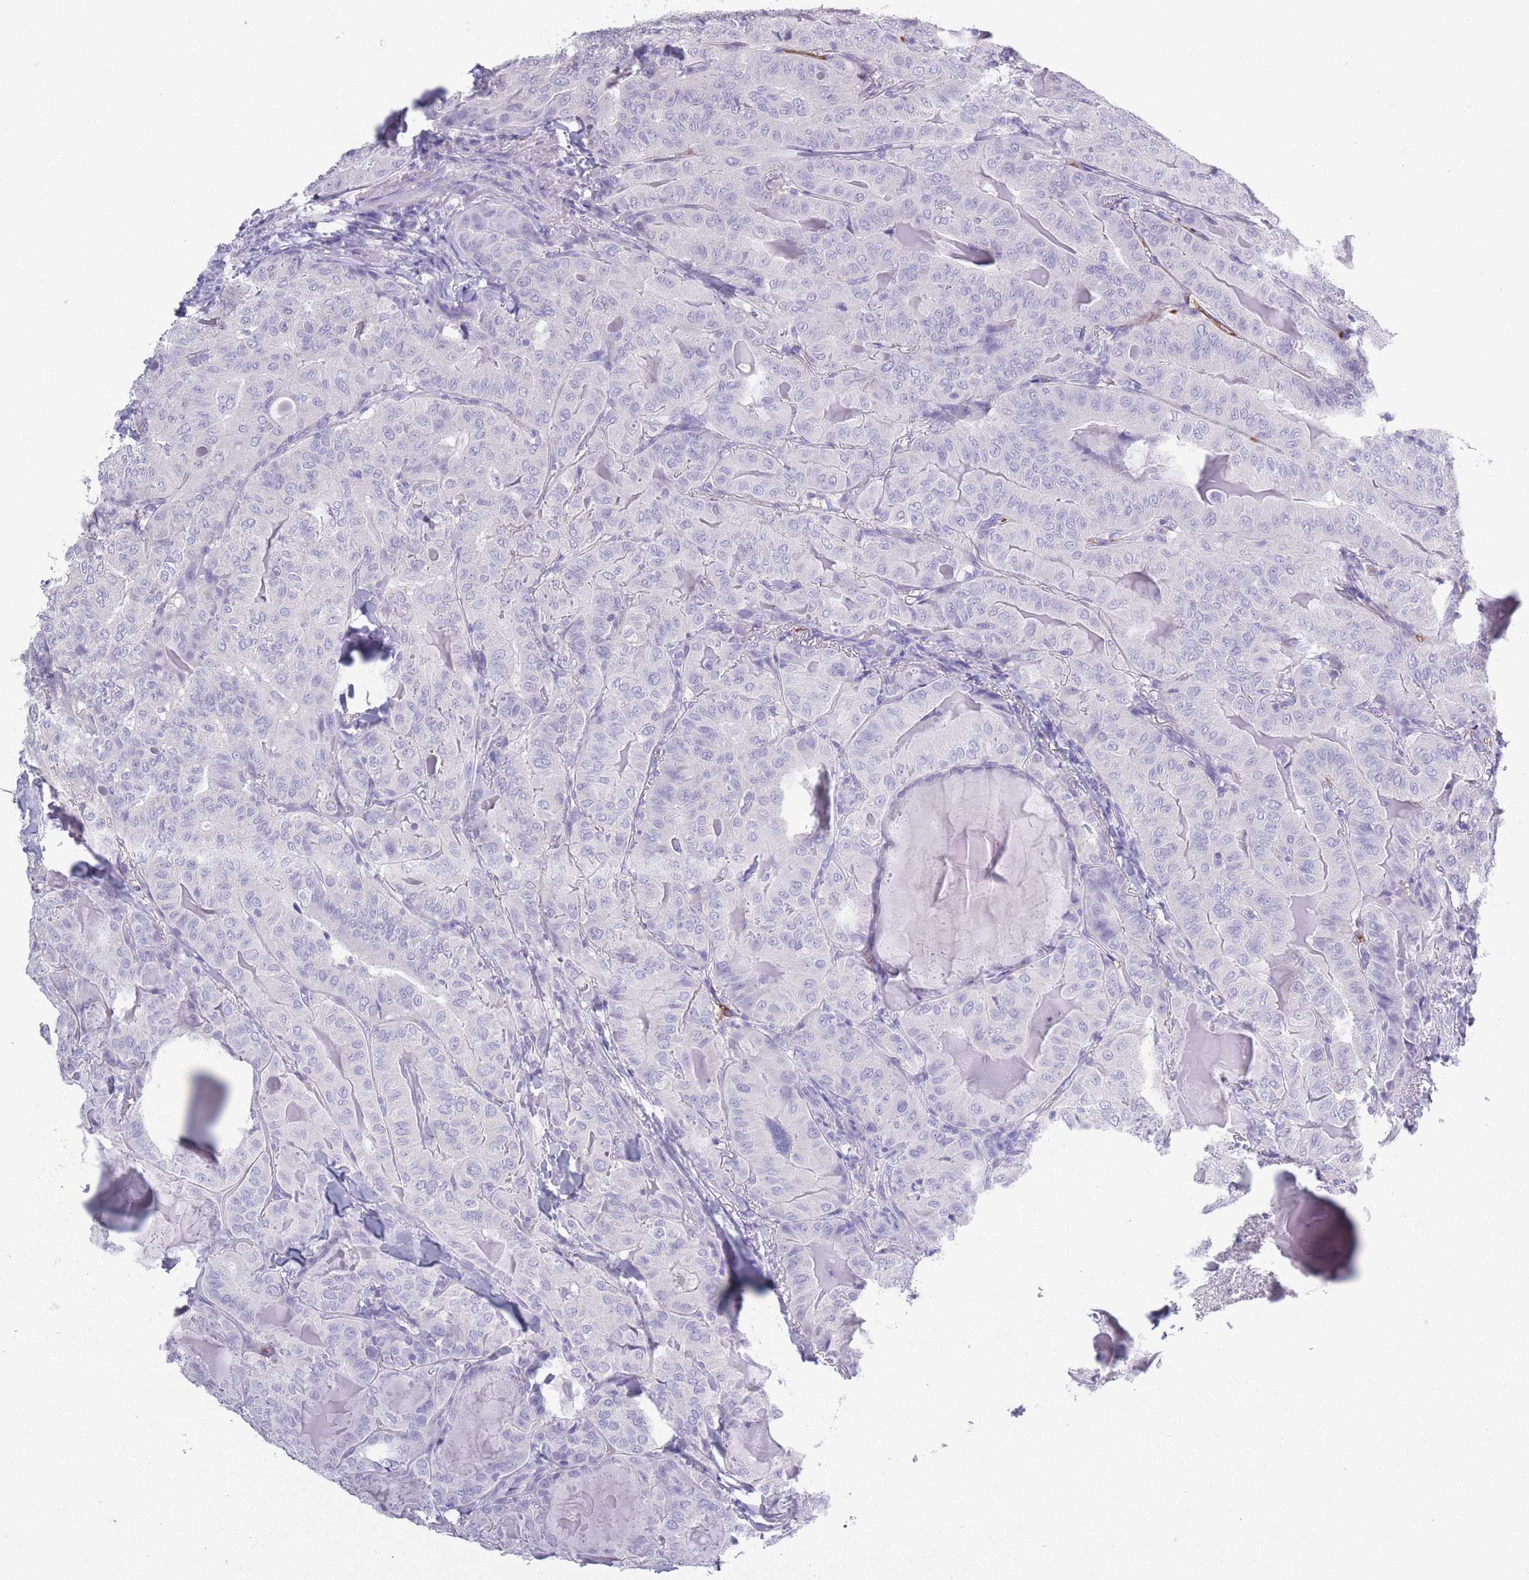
{"staining": {"intensity": "negative", "quantity": "none", "location": "none"}, "tissue": "thyroid cancer", "cell_type": "Tumor cells", "image_type": "cancer", "snomed": [{"axis": "morphology", "description": "Papillary adenocarcinoma, NOS"}, {"axis": "topography", "description": "Thyroid gland"}], "caption": "DAB (3,3'-diaminobenzidine) immunohistochemical staining of papillary adenocarcinoma (thyroid) displays no significant positivity in tumor cells. (Brightfield microscopy of DAB immunohistochemistry at high magnification).", "gene": "OR7C1", "patient": {"sex": "female", "age": 68}}